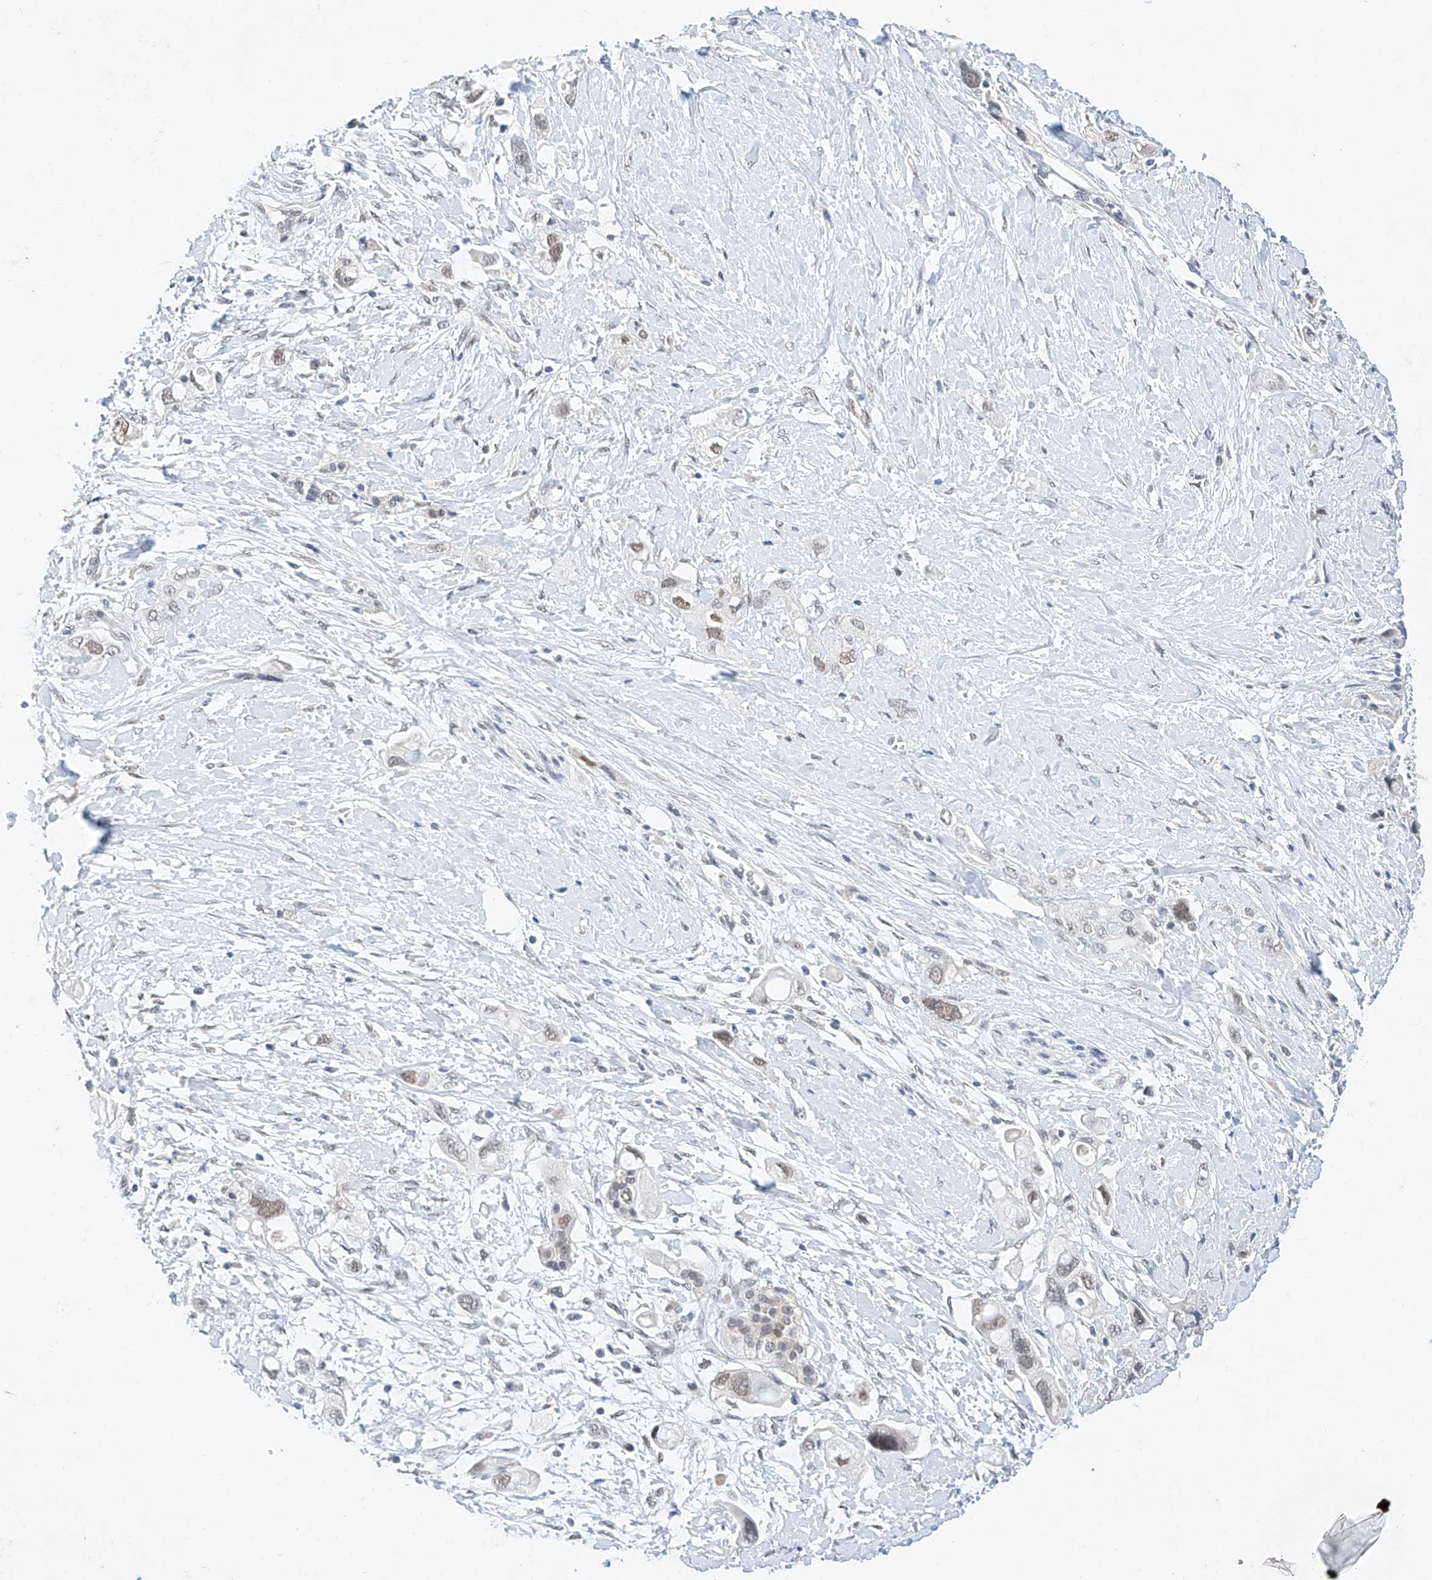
{"staining": {"intensity": "weak", "quantity": "25%-75%", "location": "nuclear"}, "tissue": "pancreatic cancer", "cell_type": "Tumor cells", "image_type": "cancer", "snomed": [{"axis": "morphology", "description": "Adenocarcinoma, NOS"}, {"axis": "topography", "description": "Pancreas"}], "caption": "Tumor cells display weak nuclear staining in about 25%-75% of cells in adenocarcinoma (pancreatic).", "gene": "KCNJ1", "patient": {"sex": "female", "age": 56}}